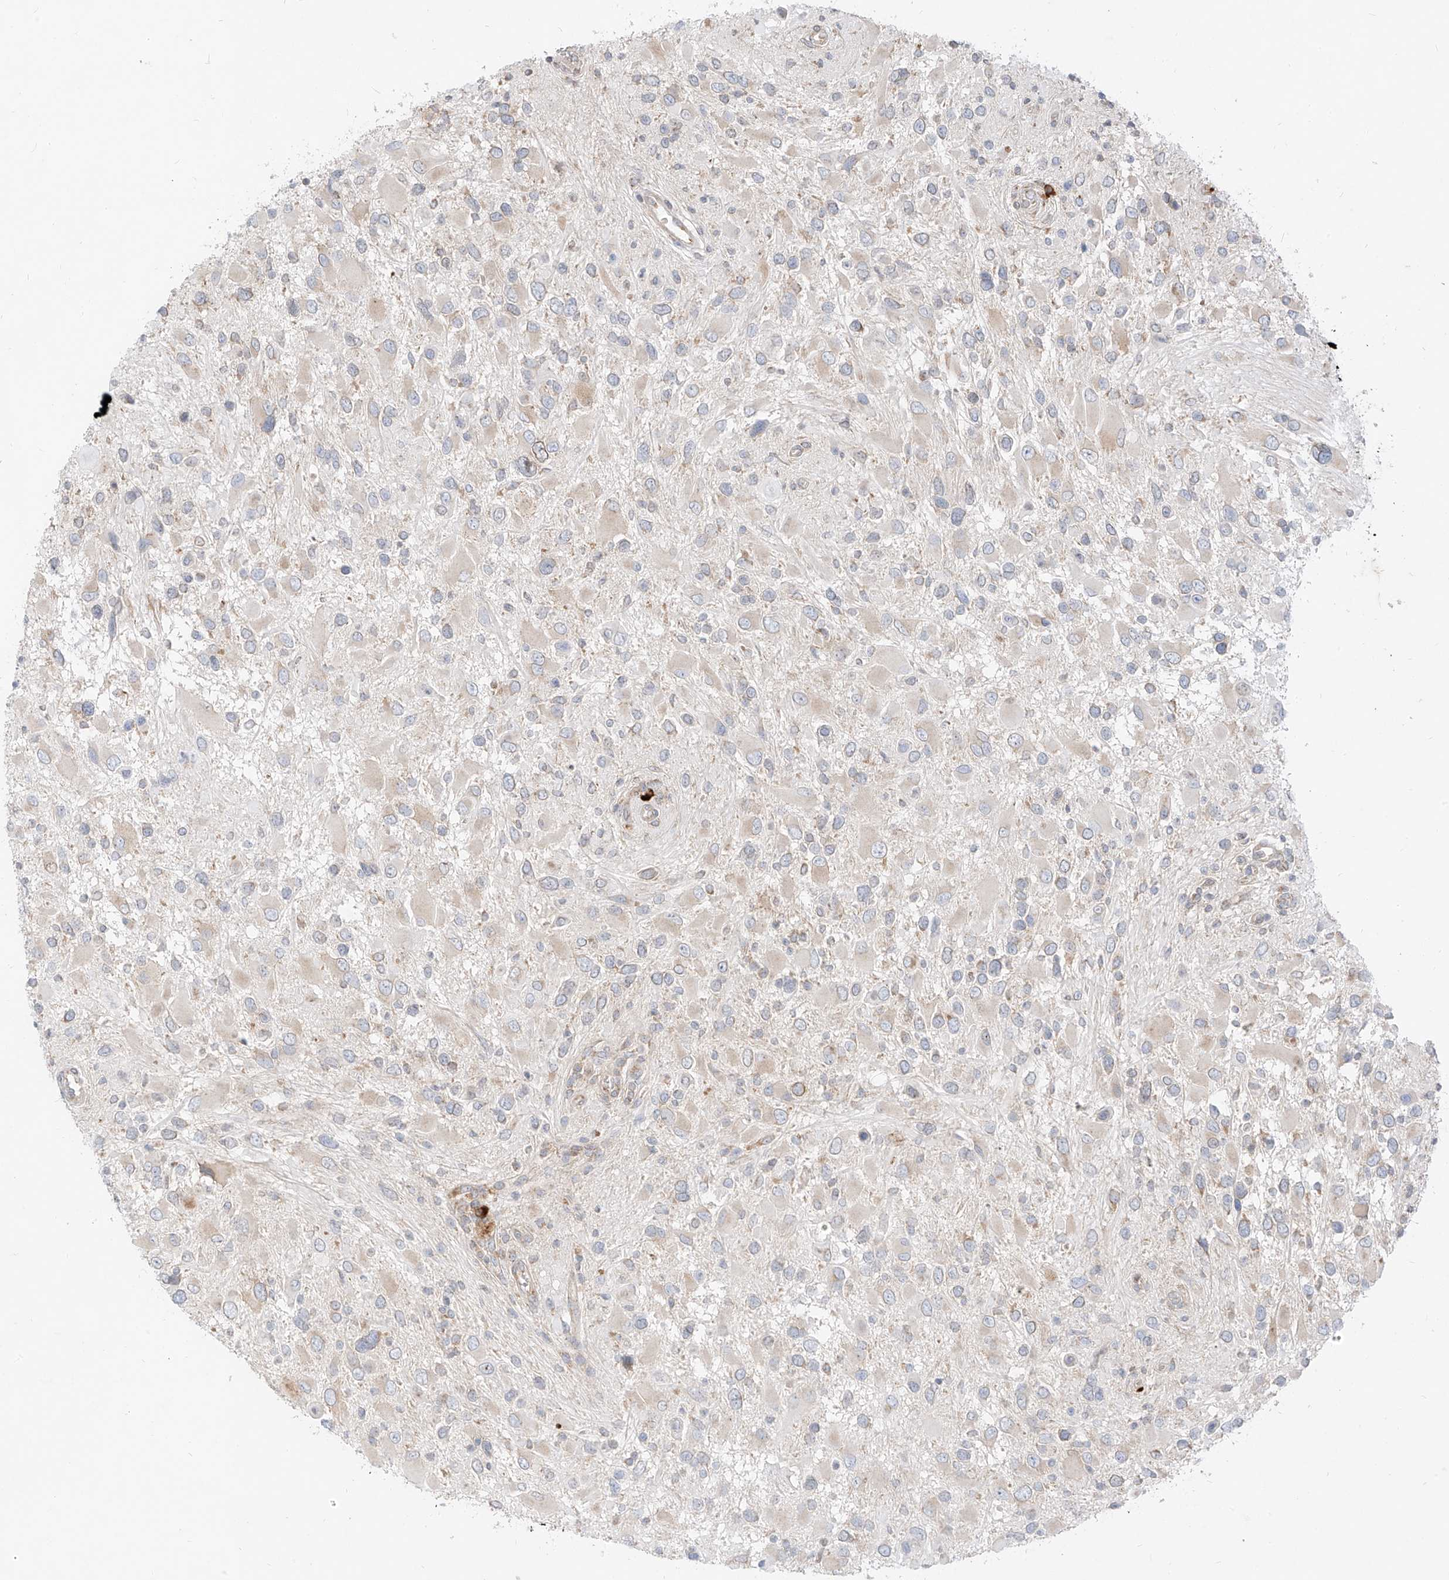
{"staining": {"intensity": "negative", "quantity": "none", "location": "none"}, "tissue": "glioma", "cell_type": "Tumor cells", "image_type": "cancer", "snomed": [{"axis": "morphology", "description": "Glioma, malignant, High grade"}, {"axis": "topography", "description": "Brain"}], "caption": "There is no significant staining in tumor cells of high-grade glioma (malignant).", "gene": "STT3A", "patient": {"sex": "male", "age": 53}}